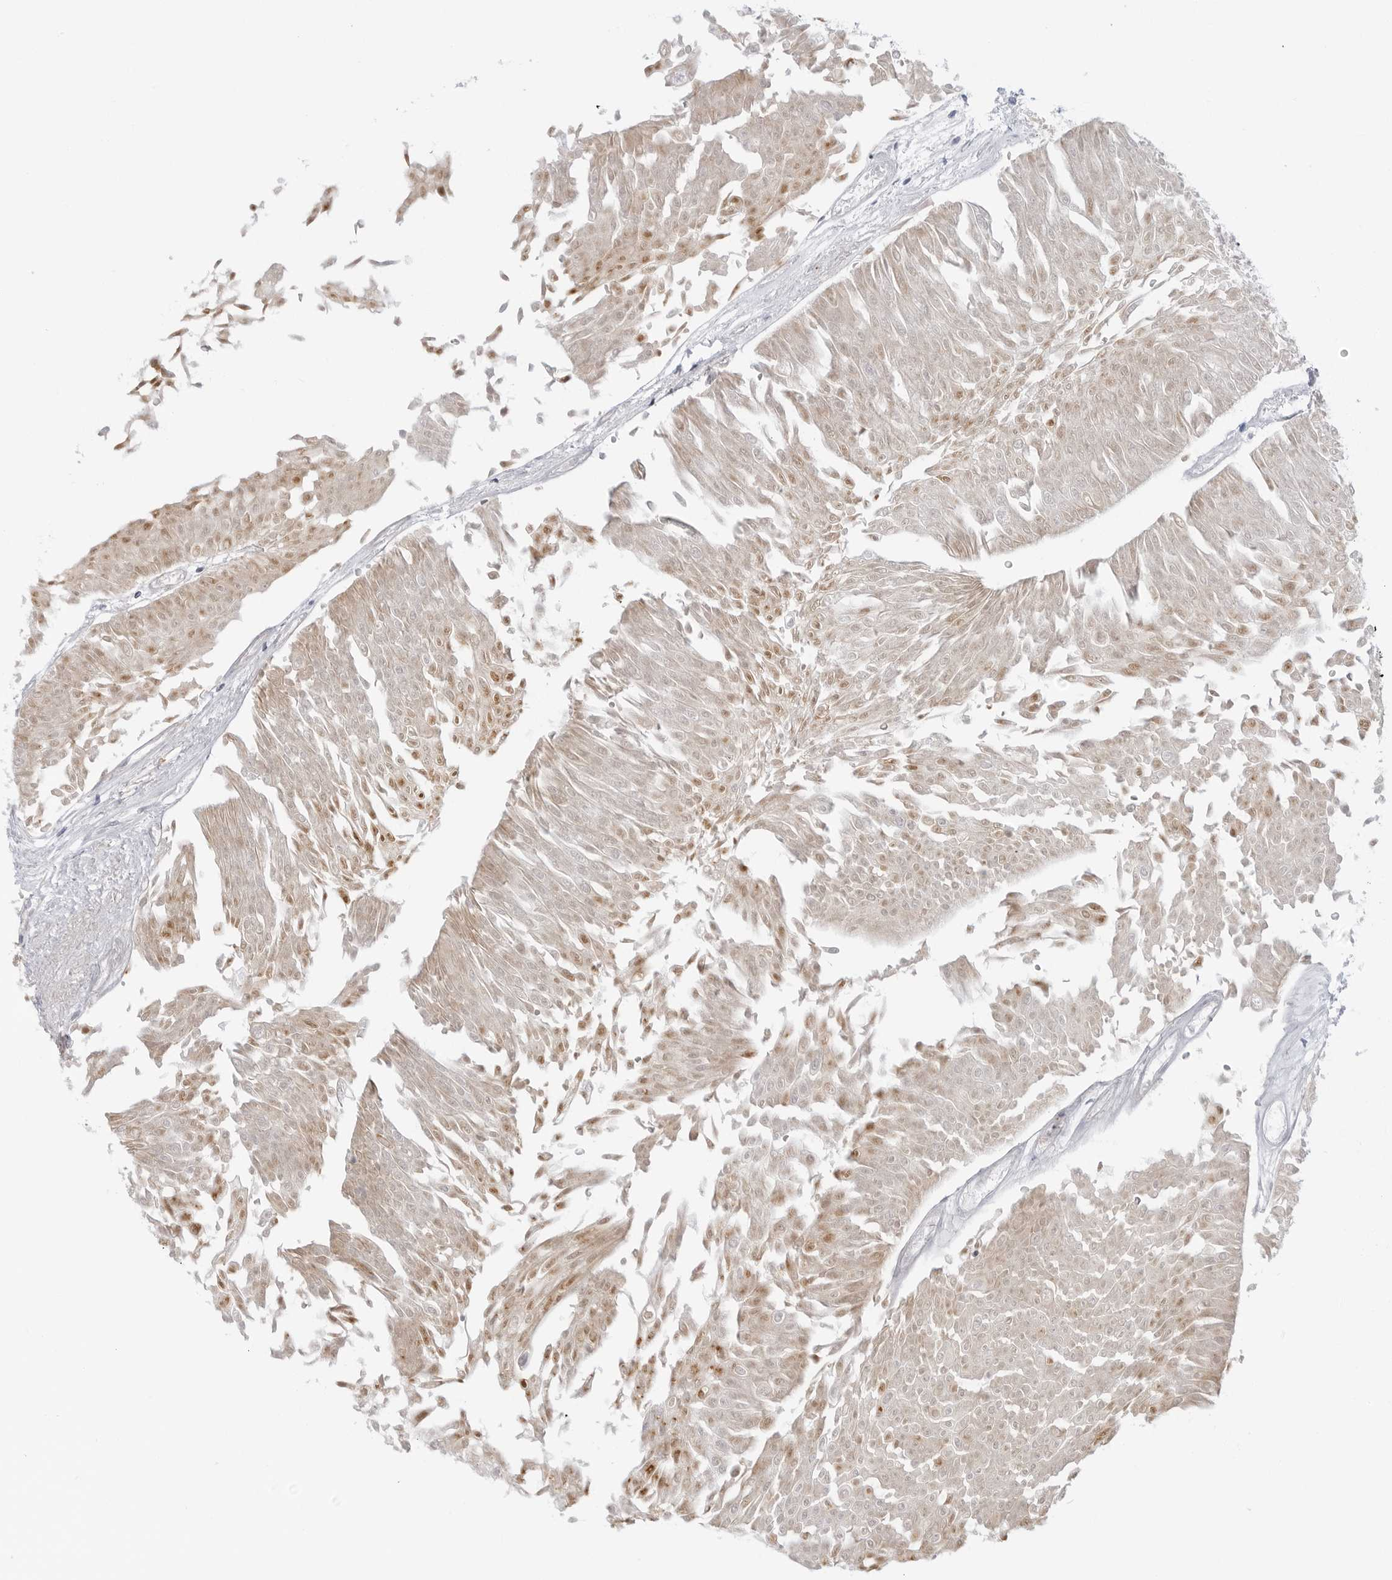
{"staining": {"intensity": "weak", "quantity": ">75%", "location": "cytoplasmic/membranous"}, "tissue": "urothelial cancer", "cell_type": "Tumor cells", "image_type": "cancer", "snomed": [{"axis": "morphology", "description": "Urothelial carcinoma, Low grade"}, {"axis": "topography", "description": "Urinary bladder"}], "caption": "About >75% of tumor cells in urothelial cancer reveal weak cytoplasmic/membranous protein staining as visualized by brown immunohistochemical staining.", "gene": "MAP2K5", "patient": {"sex": "male", "age": 67}}